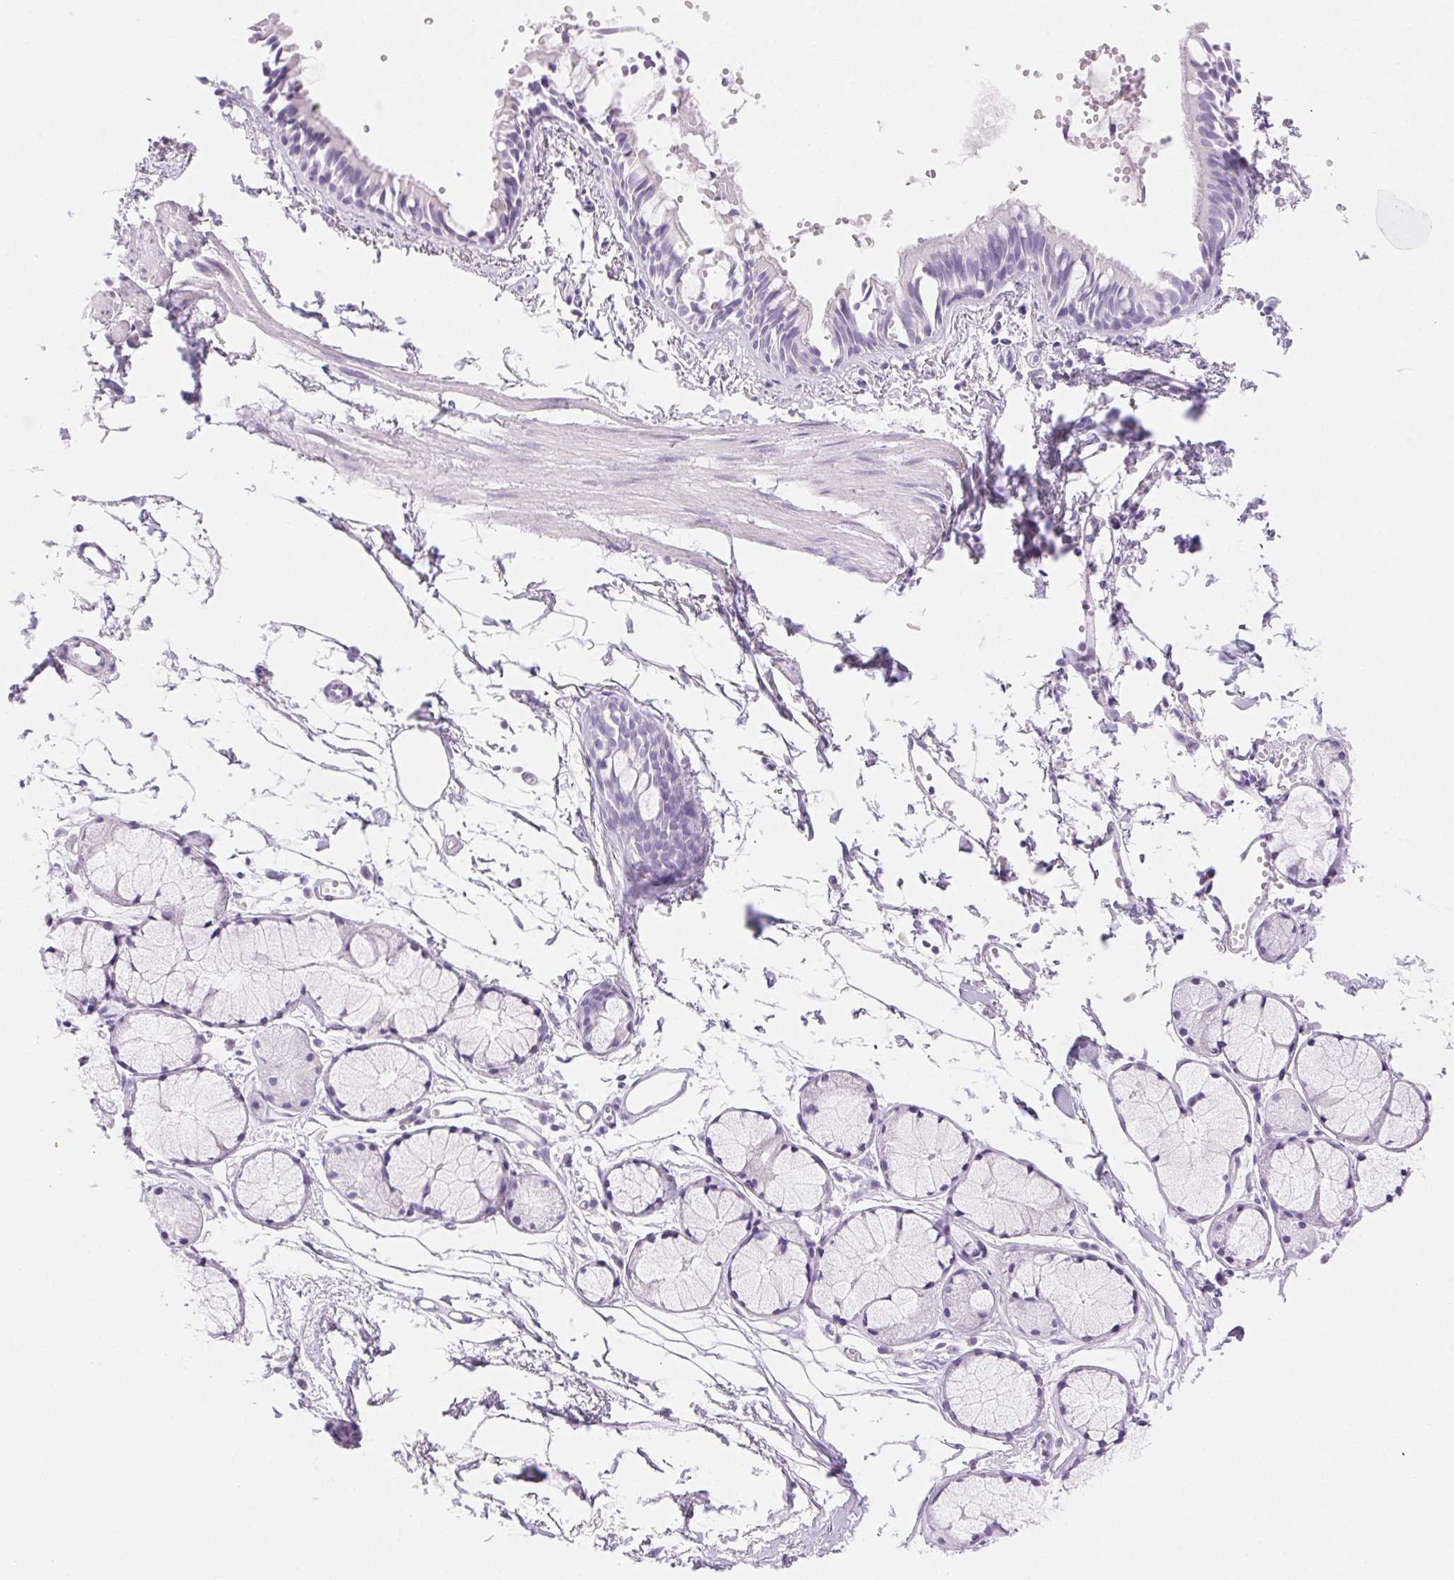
{"staining": {"intensity": "negative", "quantity": "none", "location": "none"}, "tissue": "bronchus", "cell_type": "Respiratory epithelial cells", "image_type": "normal", "snomed": [{"axis": "morphology", "description": "Normal tissue, NOS"}, {"axis": "topography", "description": "Bronchus"}], "caption": "Respiratory epithelial cells show no significant positivity in unremarkable bronchus. Brightfield microscopy of immunohistochemistry (IHC) stained with DAB (brown) and hematoxylin (blue), captured at high magnification.", "gene": "CLDN16", "patient": {"sex": "female", "age": 59}}